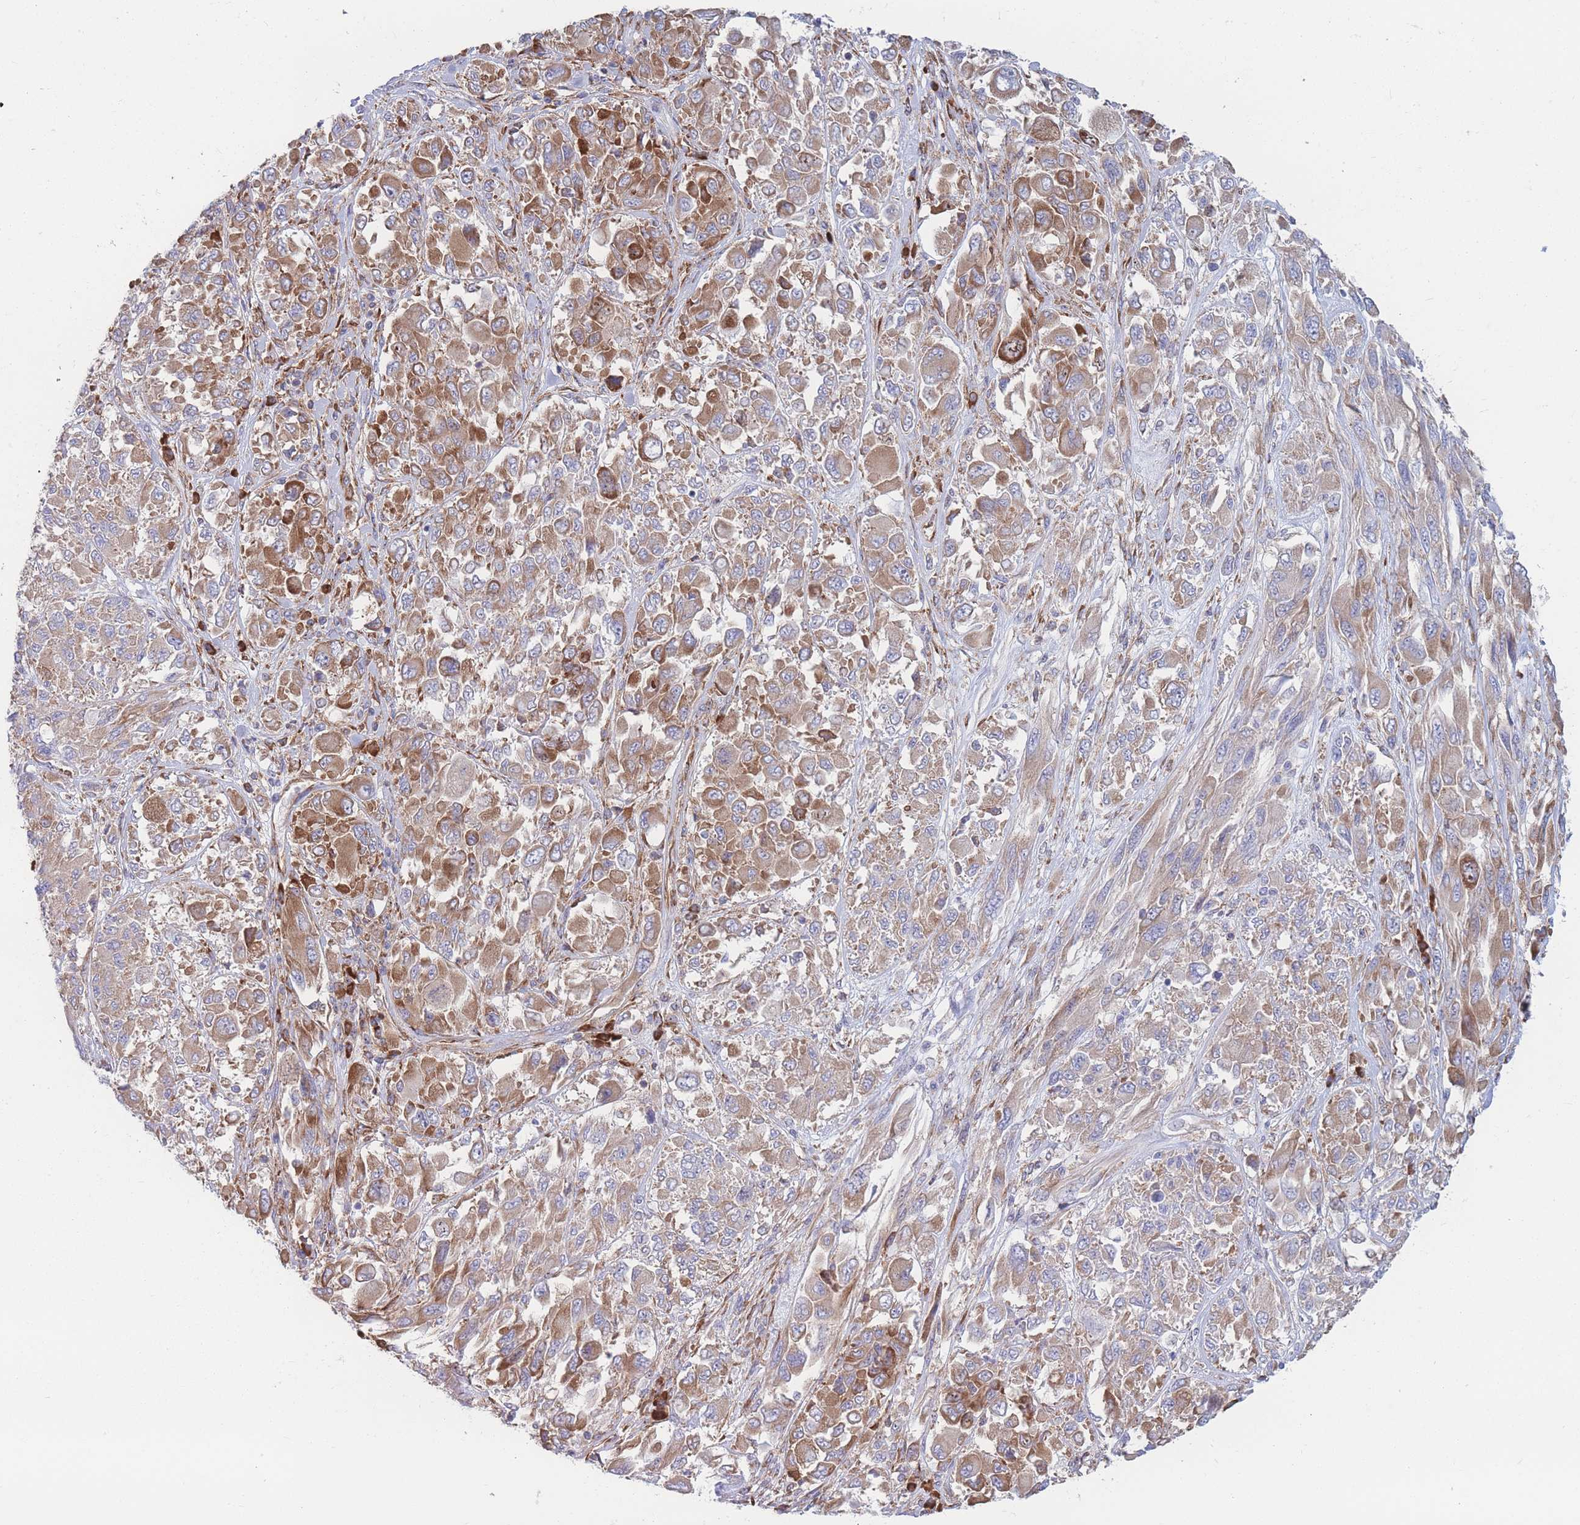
{"staining": {"intensity": "moderate", "quantity": ">75%", "location": "cytoplasmic/membranous"}, "tissue": "melanoma", "cell_type": "Tumor cells", "image_type": "cancer", "snomed": [{"axis": "morphology", "description": "Malignant melanoma, NOS"}, {"axis": "topography", "description": "Skin"}], "caption": "Melanoma stained for a protein (brown) demonstrates moderate cytoplasmic/membranous positive positivity in approximately >75% of tumor cells.", "gene": "RPL8", "patient": {"sex": "female", "age": 91}}